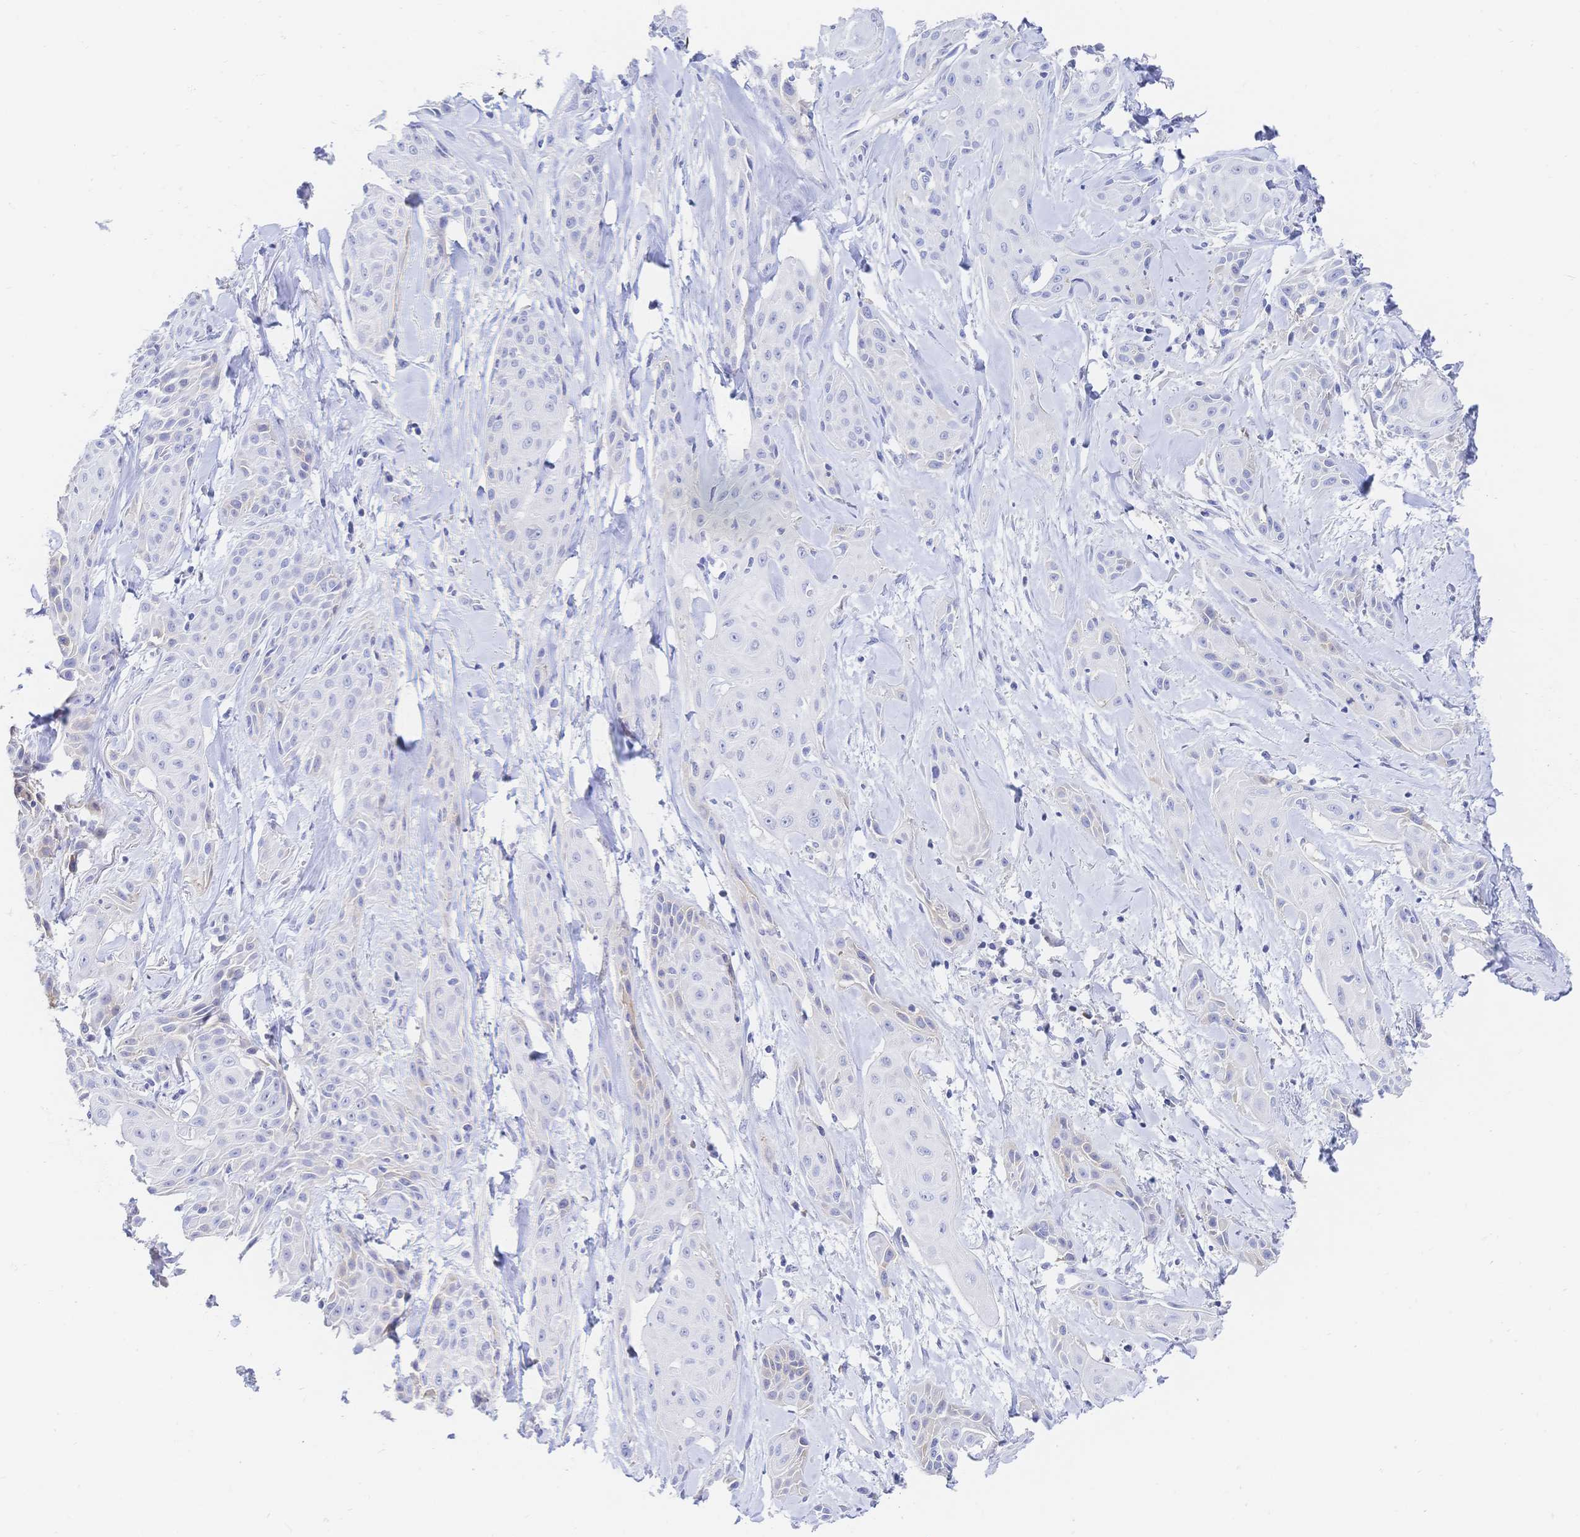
{"staining": {"intensity": "negative", "quantity": "none", "location": "none"}, "tissue": "skin cancer", "cell_type": "Tumor cells", "image_type": "cancer", "snomed": [{"axis": "morphology", "description": "Squamous cell carcinoma, NOS"}, {"axis": "topography", "description": "Skin"}, {"axis": "topography", "description": "Anal"}], "caption": "Tumor cells are negative for brown protein staining in skin cancer (squamous cell carcinoma).", "gene": "RRM1", "patient": {"sex": "male", "age": 64}}